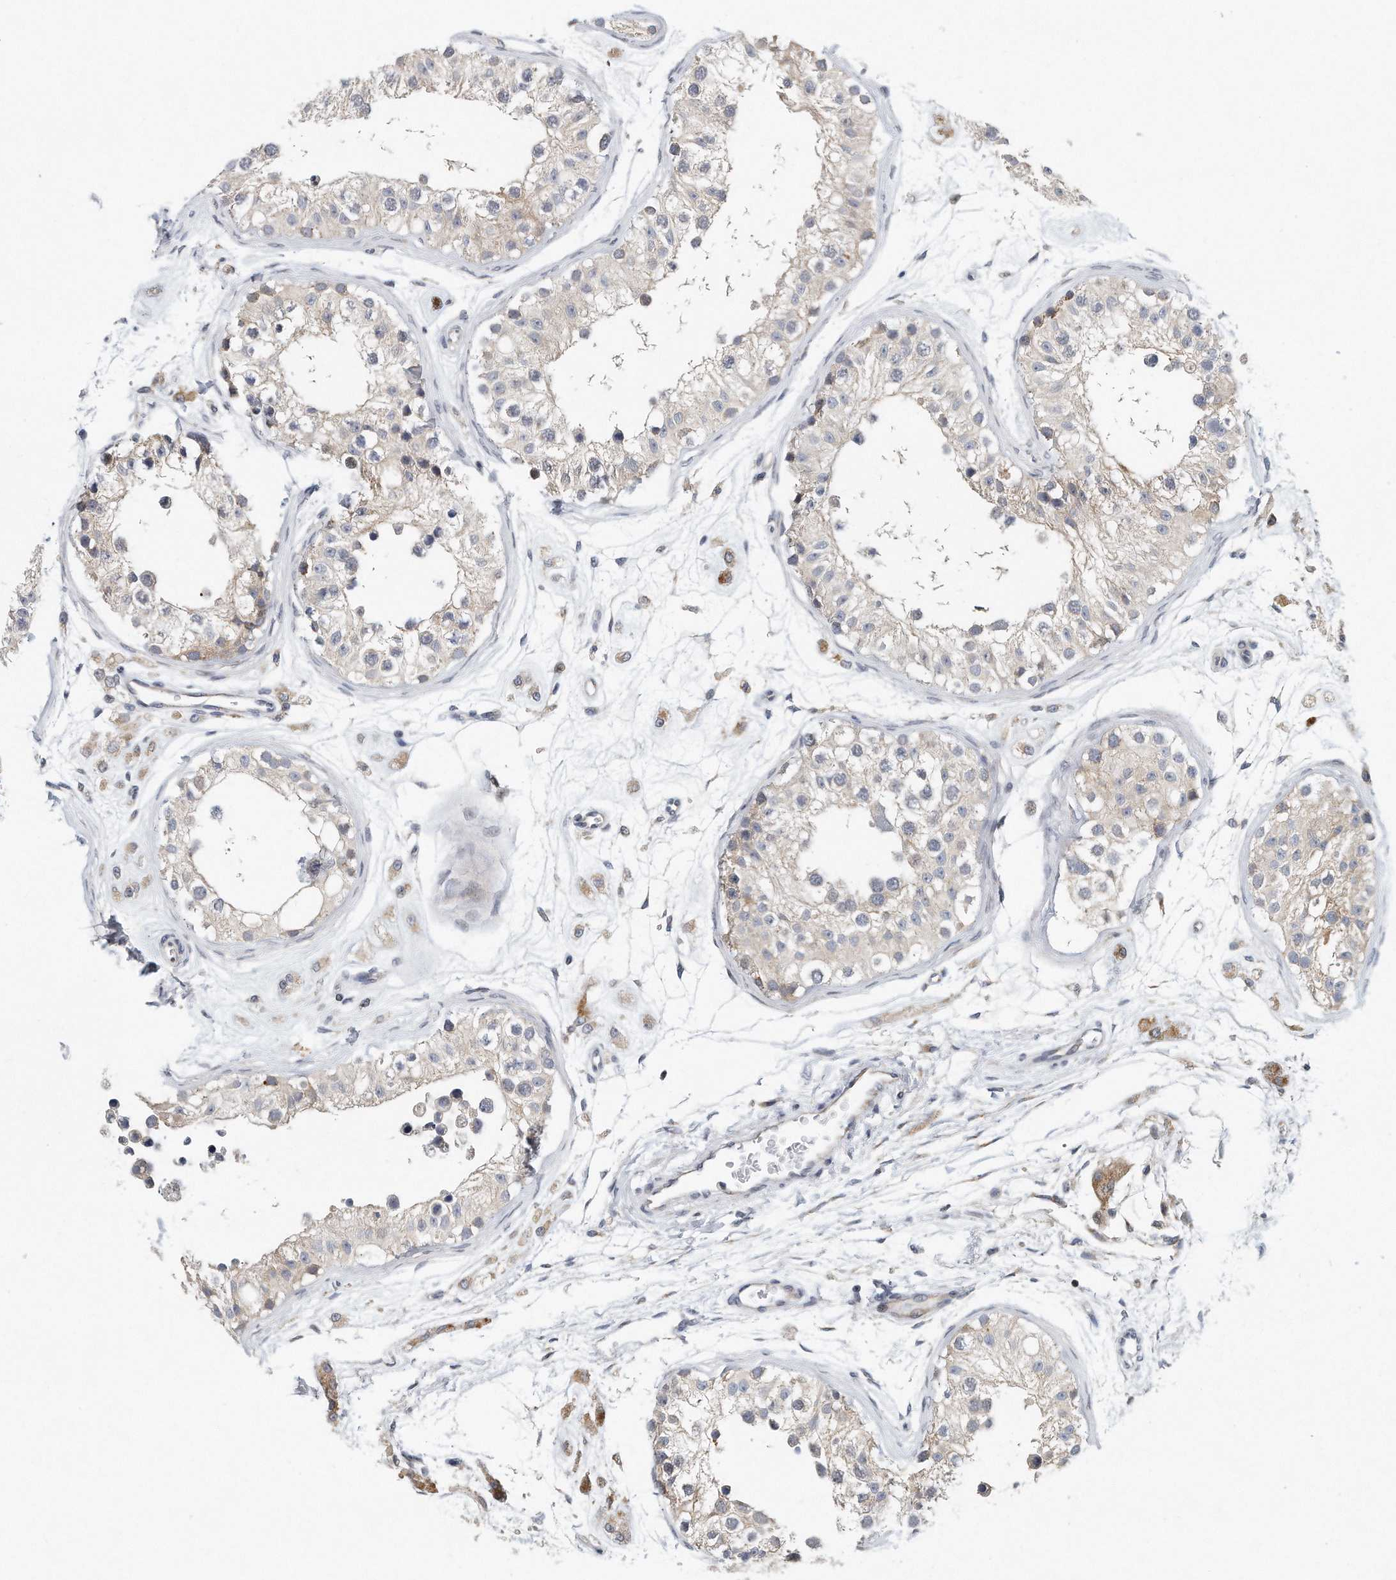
{"staining": {"intensity": "moderate", "quantity": "<25%", "location": "cytoplasmic/membranous"}, "tissue": "testis", "cell_type": "Cells in seminiferous ducts", "image_type": "normal", "snomed": [{"axis": "morphology", "description": "Normal tissue, NOS"}, {"axis": "morphology", "description": "Adenocarcinoma, metastatic, NOS"}, {"axis": "topography", "description": "Testis"}], "caption": "Immunohistochemistry (IHC) photomicrograph of normal testis: testis stained using immunohistochemistry (IHC) displays low levels of moderate protein expression localized specifically in the cytoplasmic/membranous of cells in seminiferous ducts, appearing as a cytoplasmic/membranous brown color.", "gene": "VLDLR", "patient": {"sex": "male", "age": 26}}